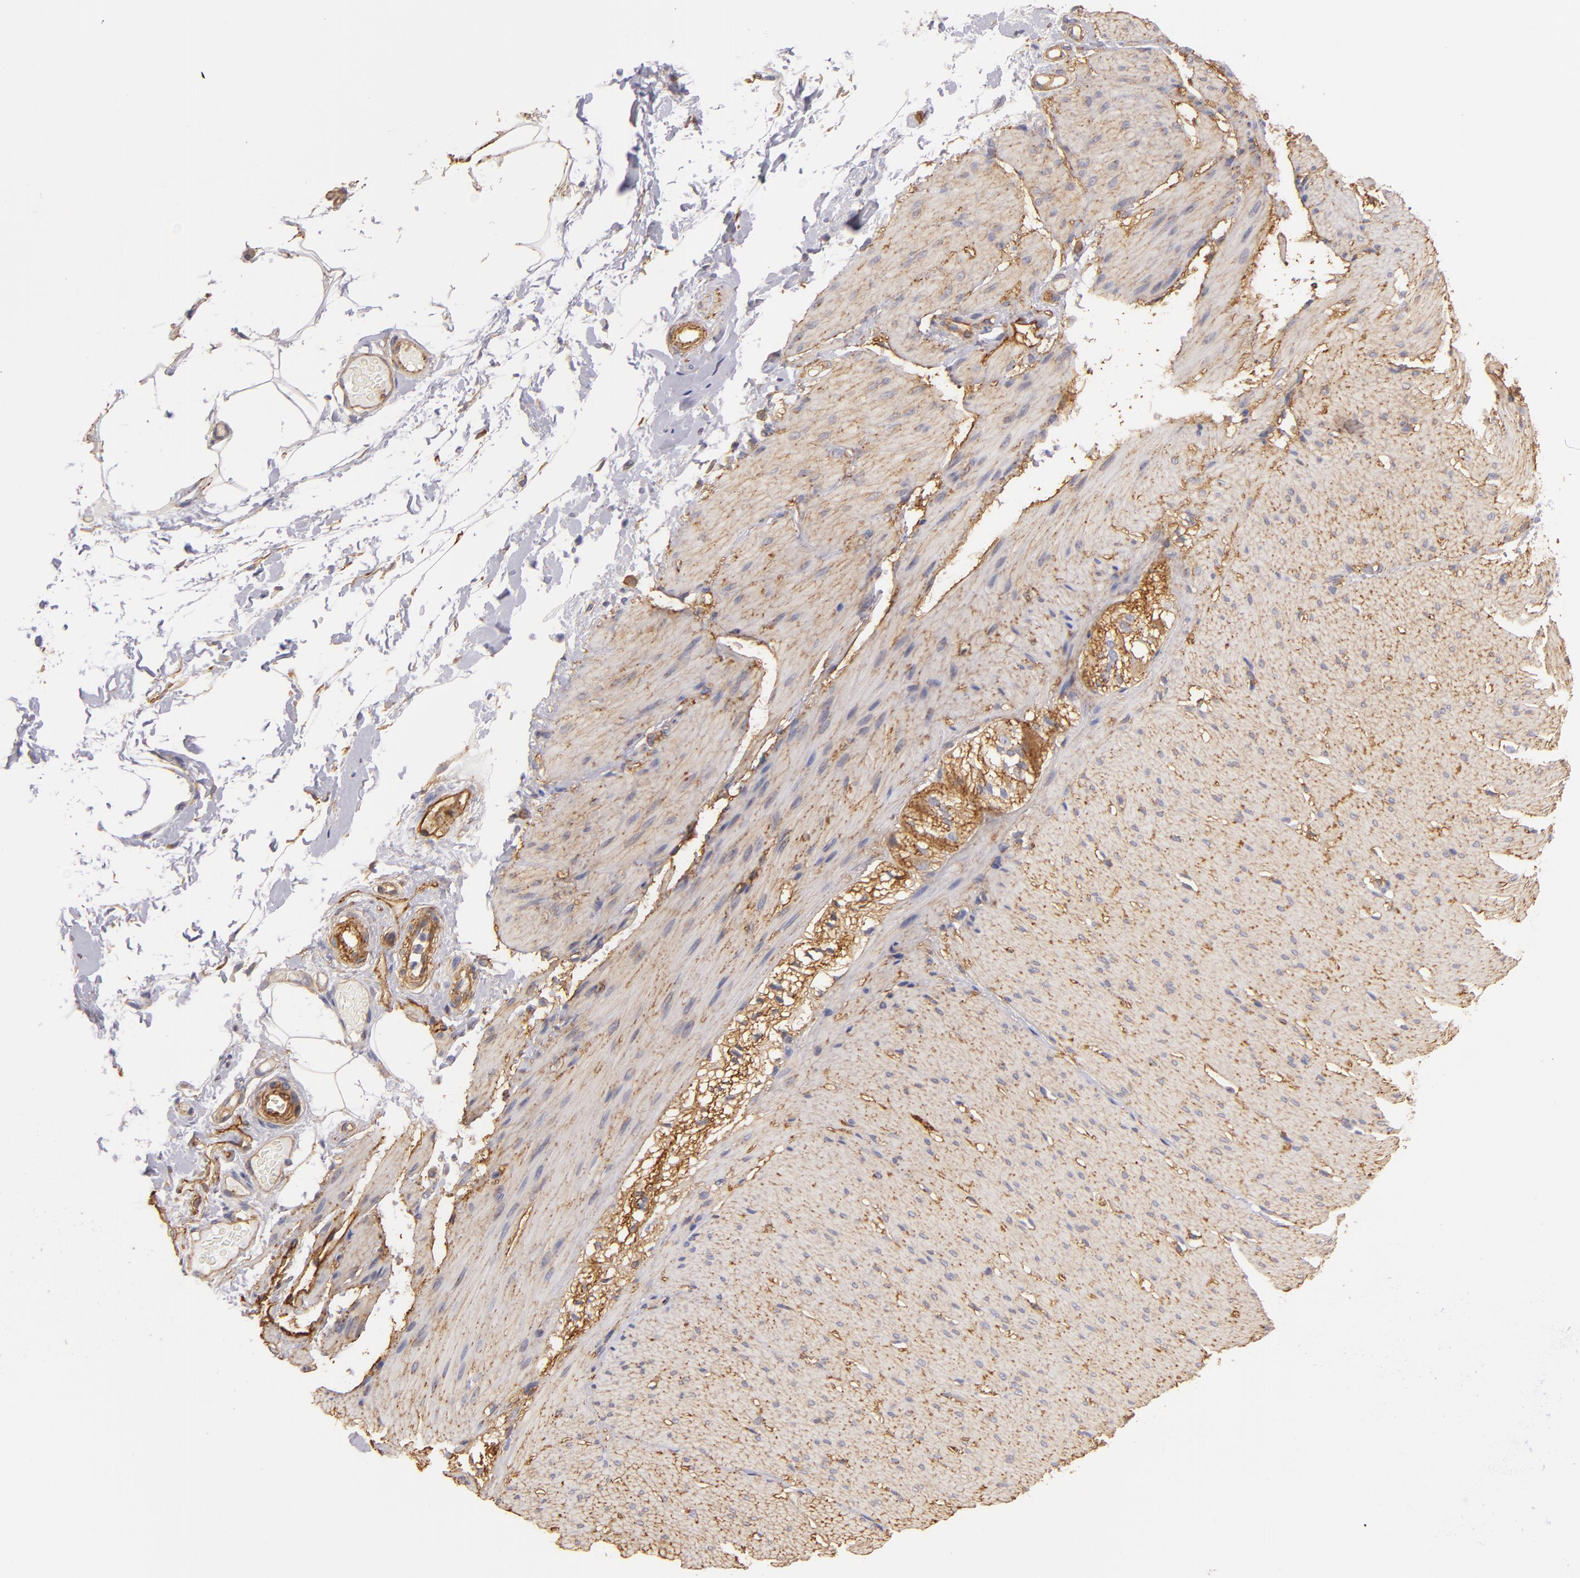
{"staining": {"intensity": "moderate", "quantity": ">75%", "location": "cytoplasmic/membranous"}, "tissue": "smooth muscle", "cell_type": "Smooth muscle cells", "image_type": "normal", "snomed": [{"axis": "morphology", "description": "Normal tissue, NOS"}, {"axis": "topography", "description": "Smooth muscle"}, {"axis": "topography", "description": "Colon"}], "caption": "The photomicrograph demonstrates staining of benign smooth muscle, revealing moderate cytoplasmic/membranous protein staining (brown color) within smooth muscle cells. The staining was performed using DAB (3,3'-diaminobenzidine) to visualize the protein expression in brown, while the nuclei were stained in blue with hematoxylin (Magnification: 20x).", "gene": "CD151", "patient": {"sex": "male", "age": 67}}